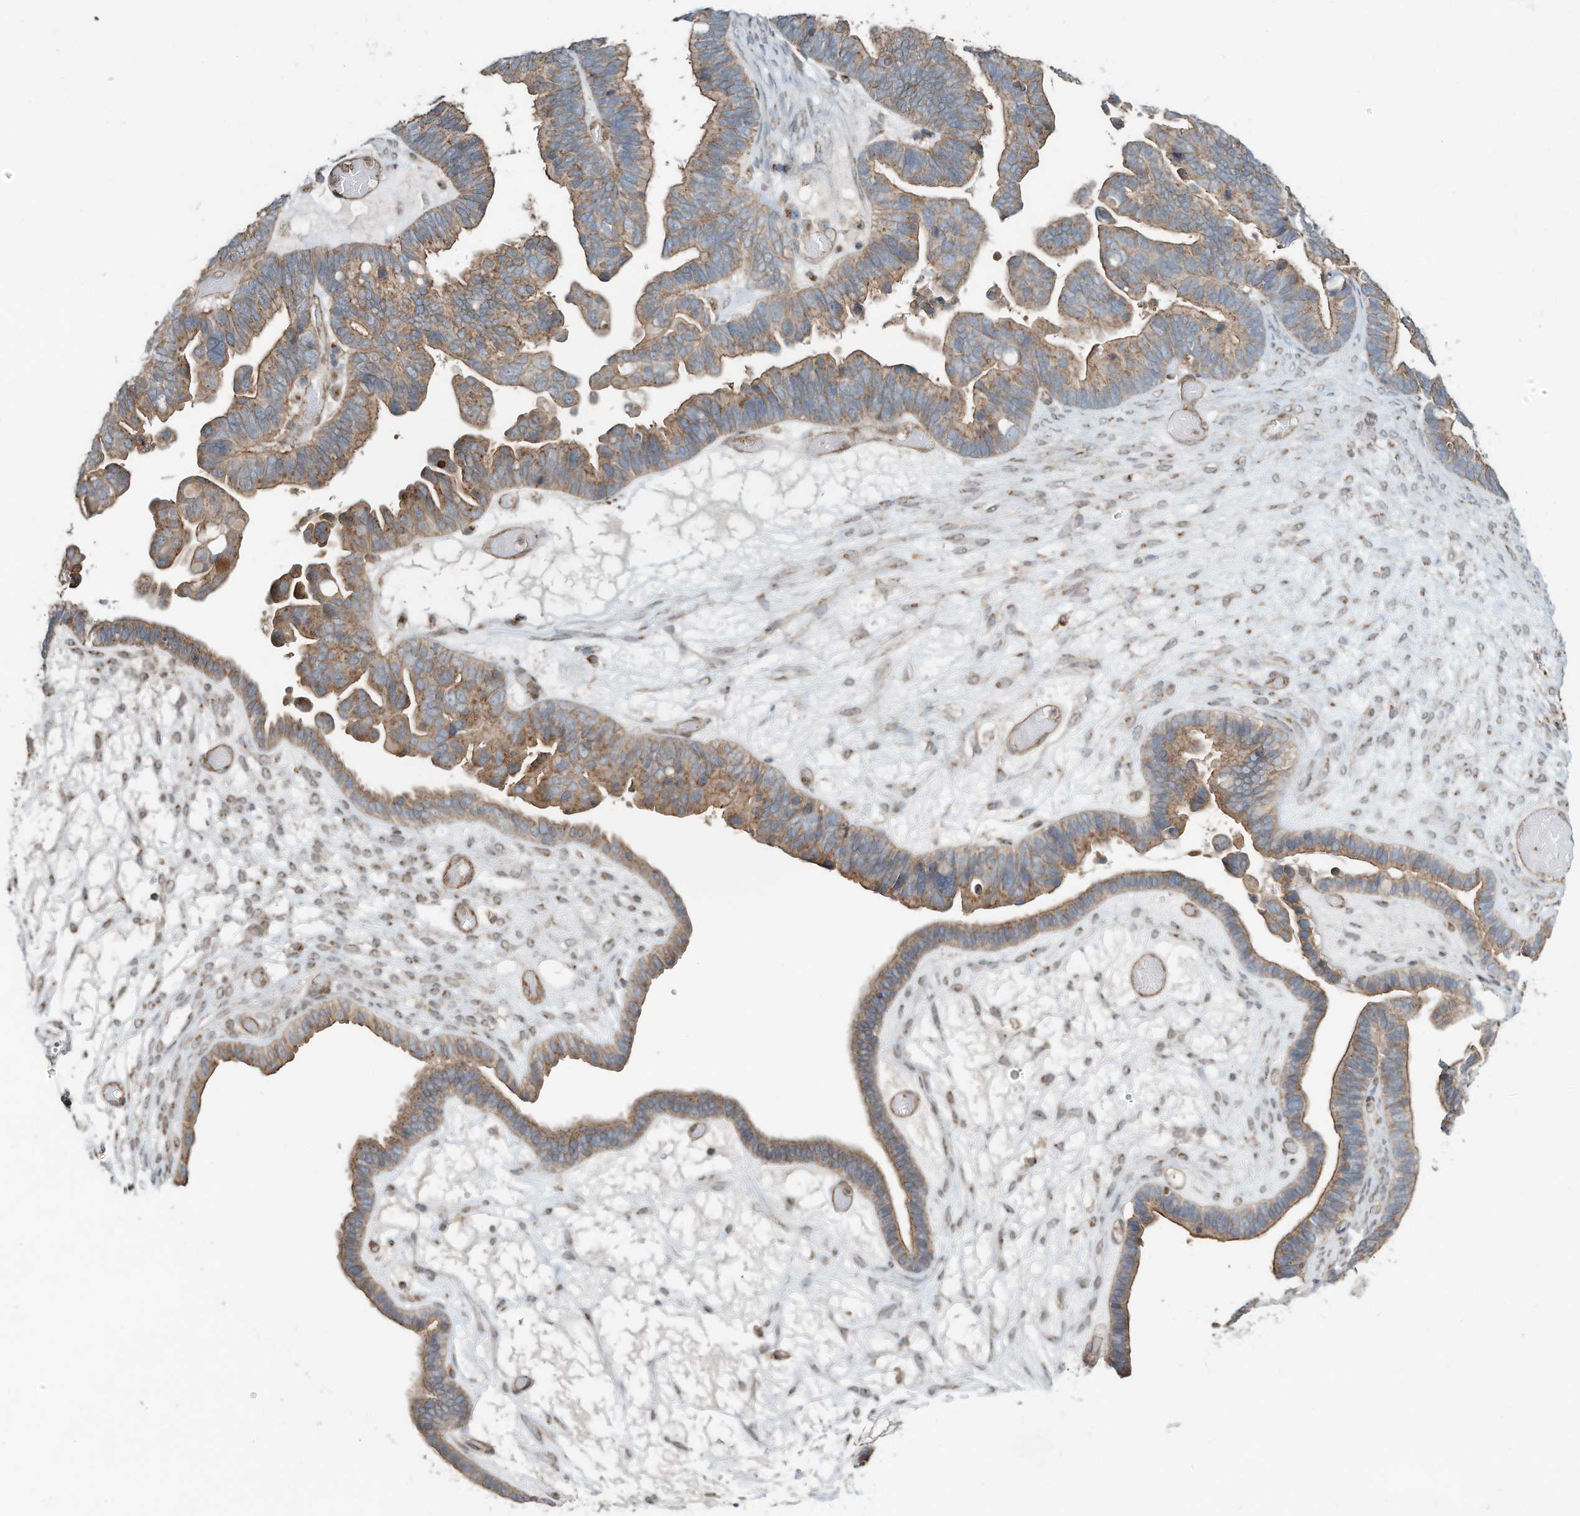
{"staining": {"intensity": "moderate", "quantity": ">75%", "location": "cytoplasmic/membranous"}, "tissue": "ovarian cancer", "cell_type": "Tumor cells", "image_type": "cancer", "snomed": [{"axis": "morphology", "description": "Cystadenocarcinoma, serous, NOS"}, {"axis": "topography", "description": "Ovary"}], "caption": "Human ovarian serous cystadenocarcinoma stained with a protein marker exhibits moderate staining in tumor cells.", "gene": "CUX1", "patient": {"sex": "female", "age": 56}}